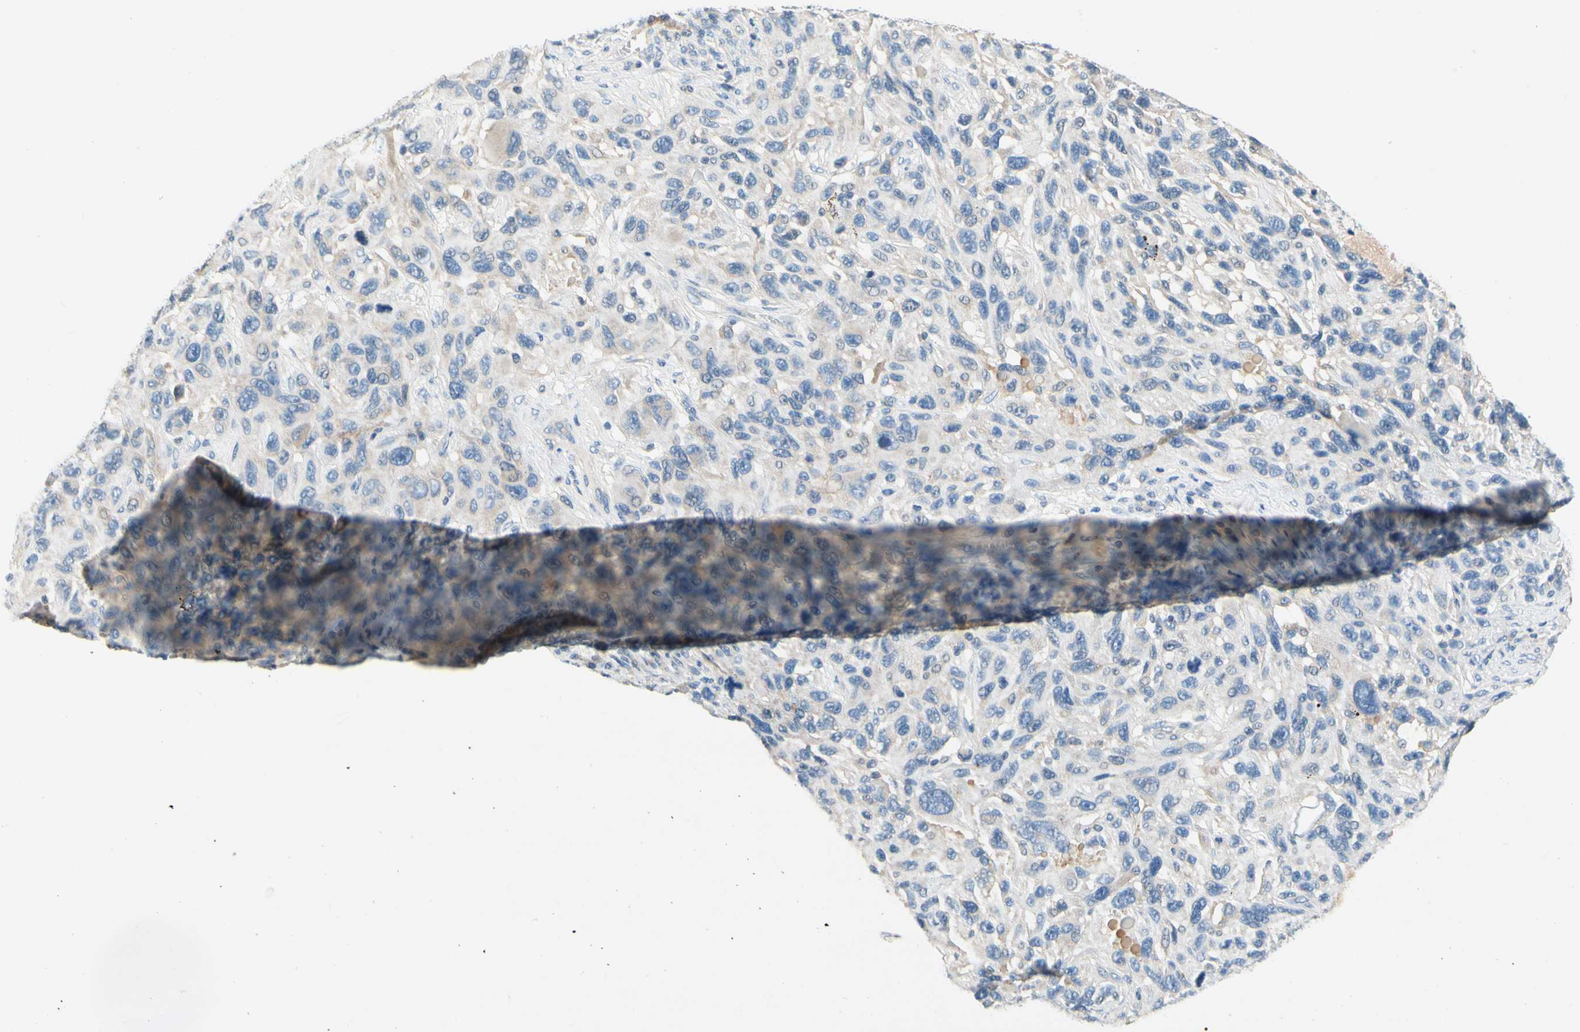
{"staining": {"intensity": "negative", "quantity": "none", "location": "none"}, "tissue": "melanoma", "cell_type": "Tumor cells", "image_type": "cancer", "snomed": [{"axis": "morphology", "description": "Malignant melanoma, NOS"}, {"axis": "topography", "description": "Skin"}], "caption": "The immunohistochemistry histopathology image has no significant positivity in tumor cells of melanoma tissue. (Brightfield microscopy of DAB (3,3'-diaminobenzidine) immunohistochemistry at high magnification).", "gene": "CCM2L", "patient": {"sex": "male", "age": 53}}